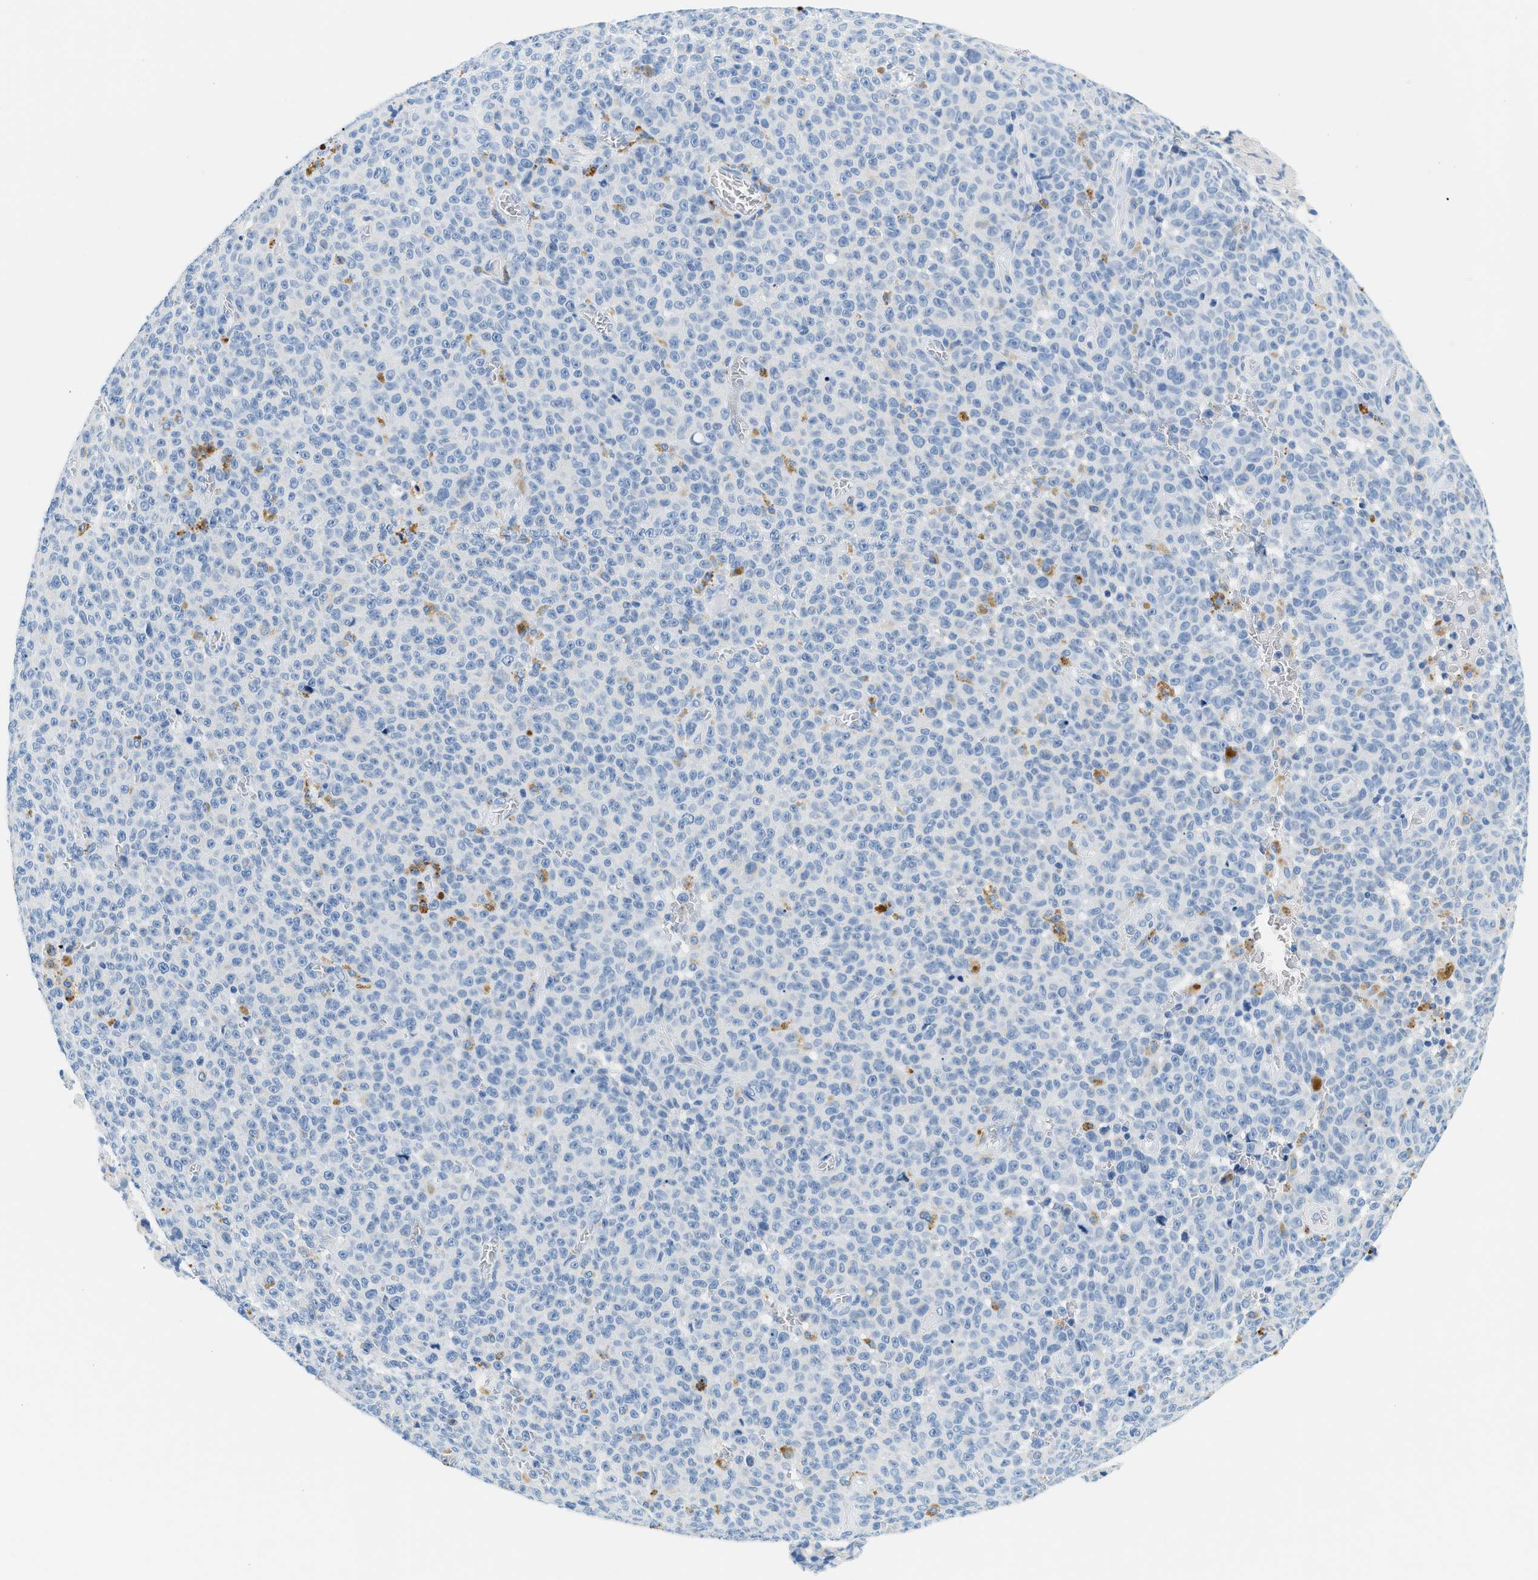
{"staining": {"intensity": "negative", "quantity": "none", "location": "none"}, "tissue": "melanoma", "cell_type": "Tumor cells", "image_type": "cancer", "snomed": [{"axis": "morphology", "description": "Malignant melanoma, NOS"}, {"axis": "topography", "description": "Skin"}], "caption": "Tumor cells show no significant protein staining in melanoma.", "gene": "STXBP2", "patient": {"sex": "female", "age": 82}}